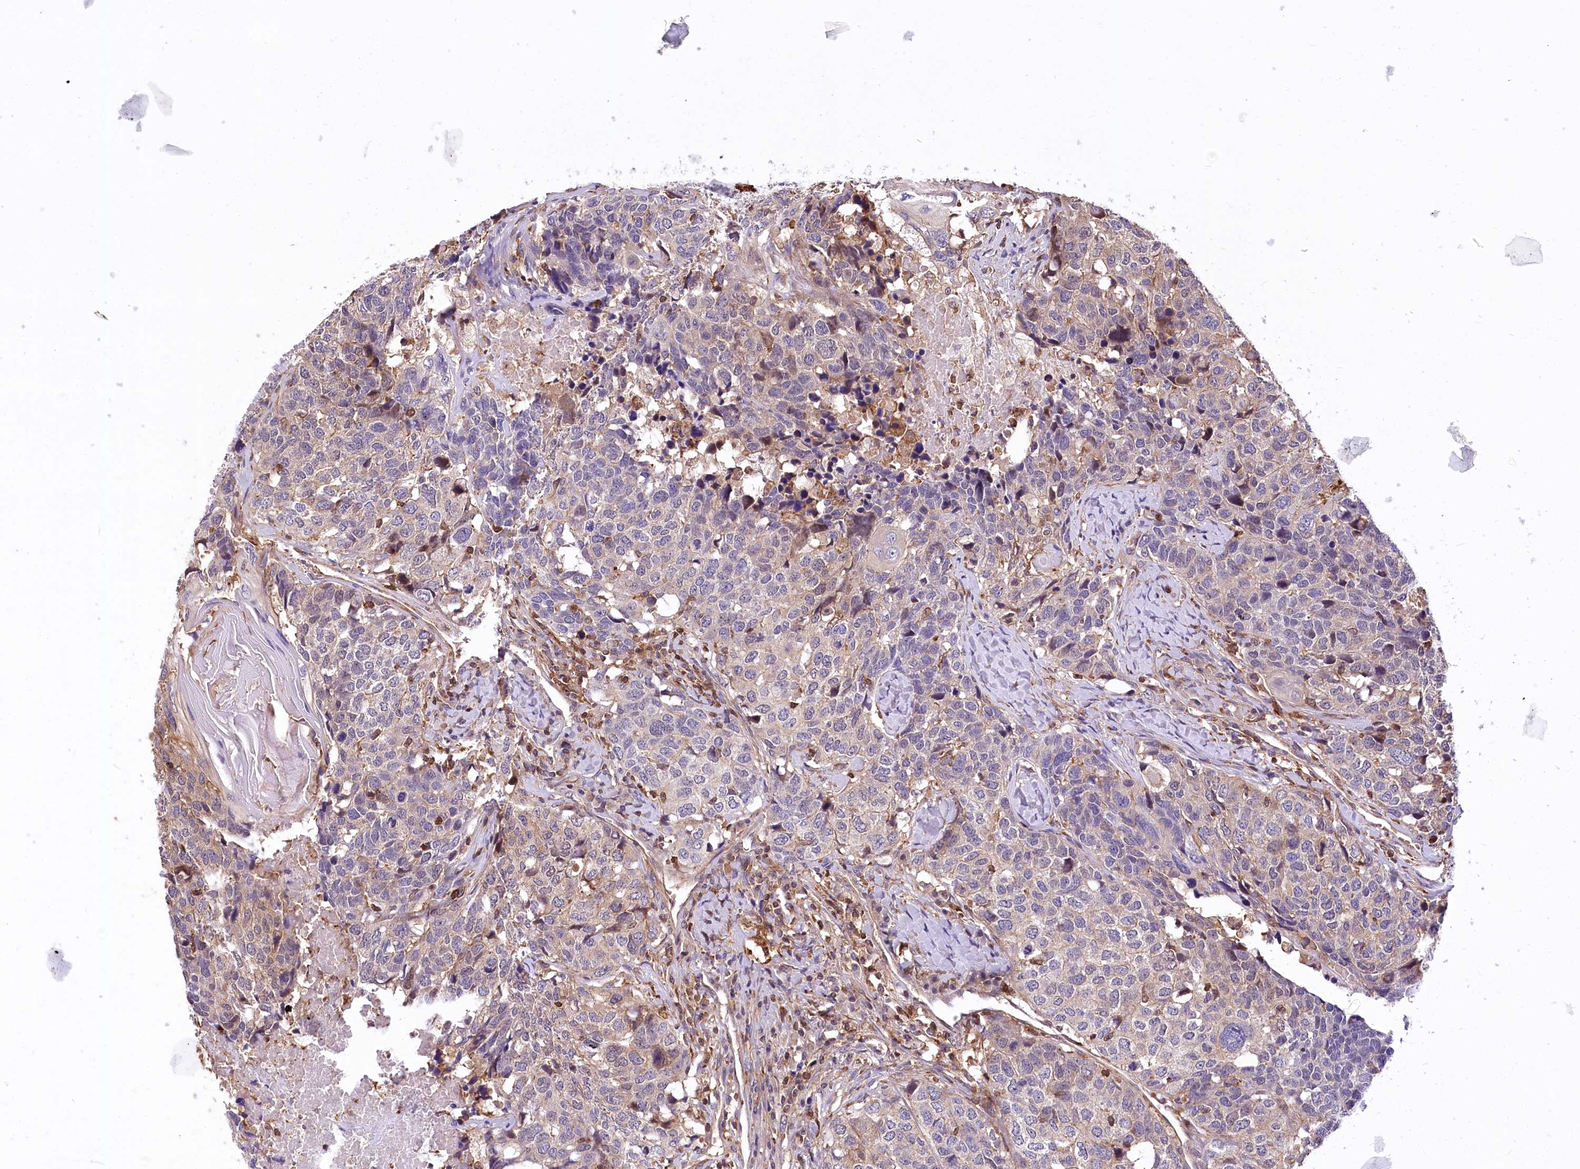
{"staining": {"intensity": "weak", "quantity": "<25%", "location": "cytoplasmic/membranous"}, "tissue": "head and neck cancer", "cell_type": "Tumor cells", "image_type": "cancer", "snomed": [{"axis": "morphology", "description": "Squamous cell carcinoma, NOS"}, {"axis": "topography", "description": "Head-Neck"}], "caption": "Human head and neck squamous cell carcinoma stained for a protein using immunohistochemistry (IHC) demonstrates no staining in tumor cells.", "gene": "DPP3", "patient": {"sex": "male", "age": 66}}